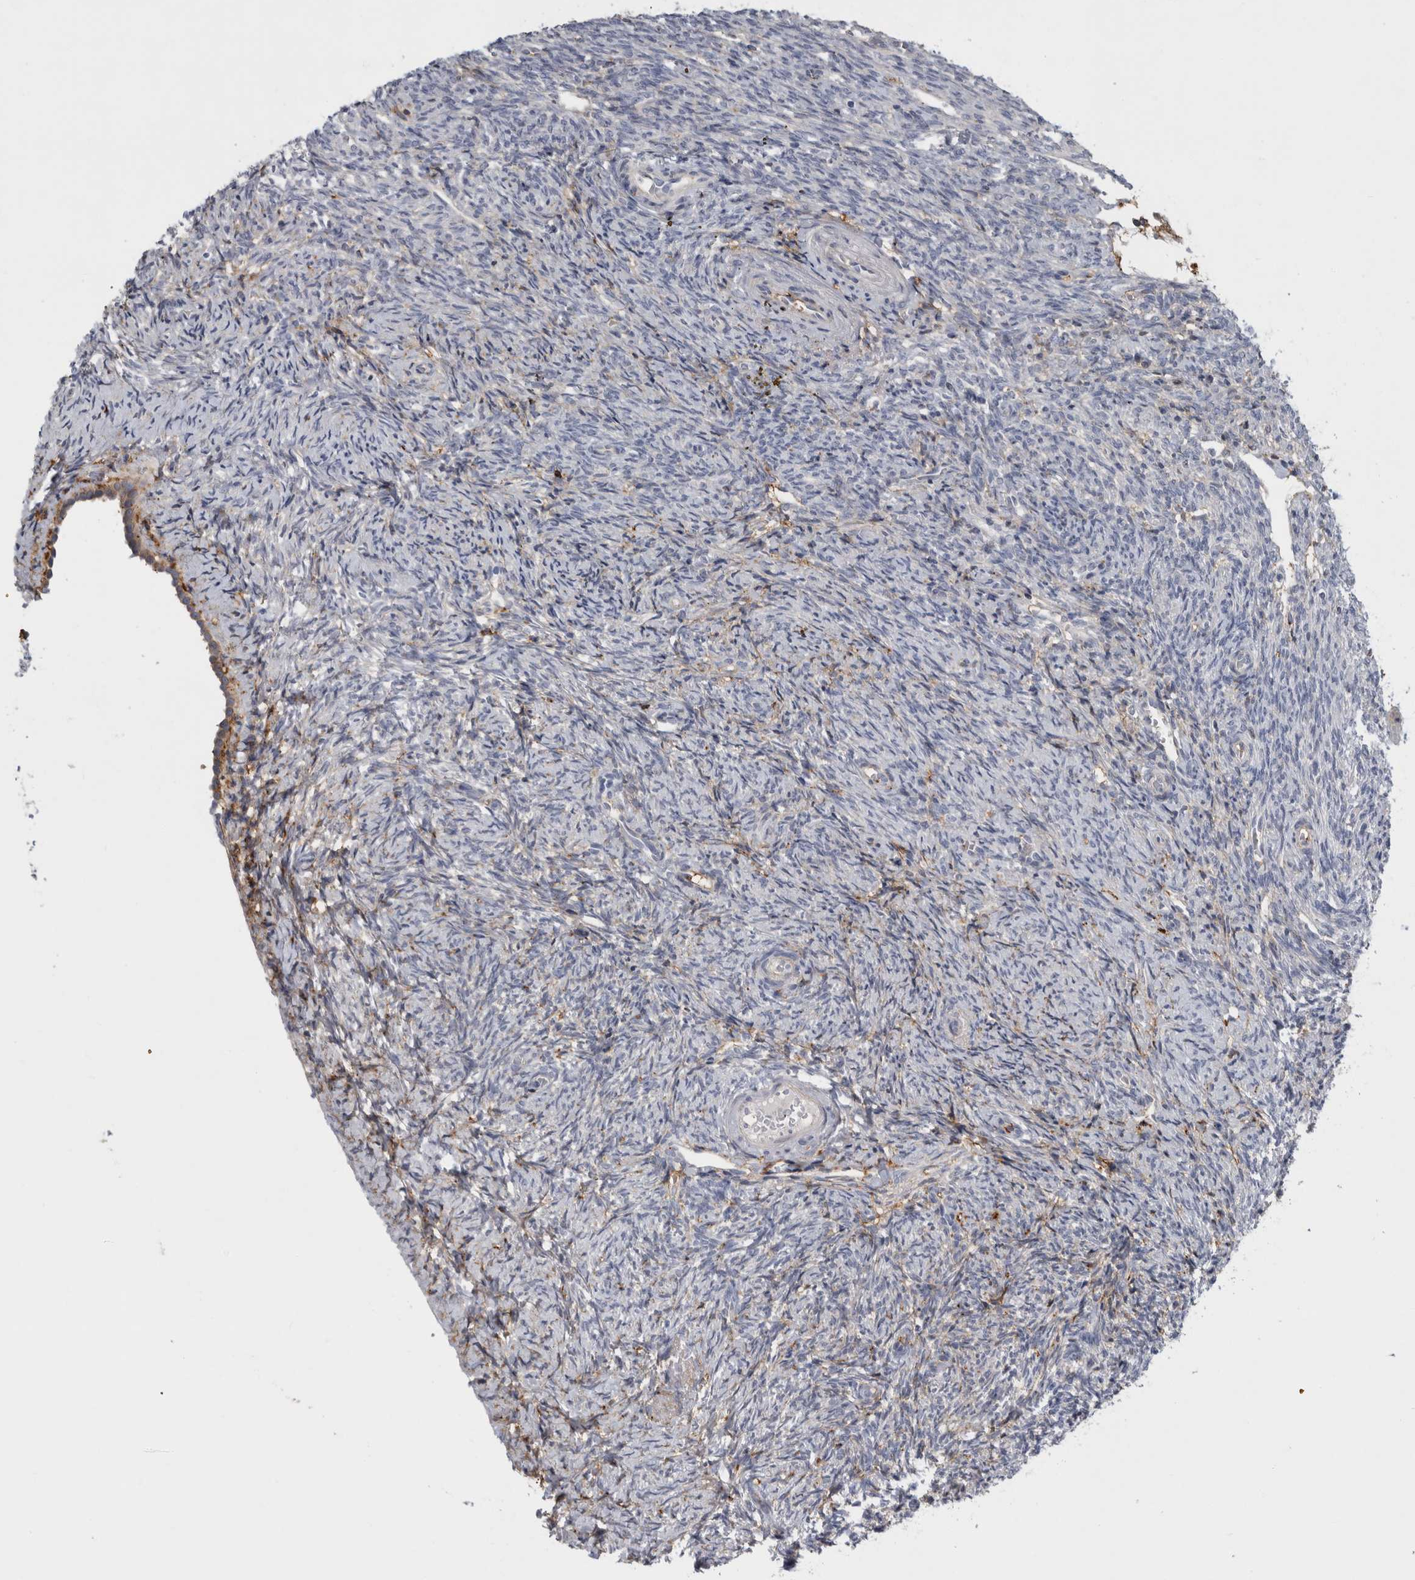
{"staining": {"intensity": "negative", "quantity": "none", "location": "none"}, "tissue": "ovary", "cell_type": "Follicle cells", "image_type": "normal", "snomed": [{"axis": "morphology", "description": "Normal tissue, NOS"}, {"axis": "topography", "description": "Ovary"}], "caption": "Immunohistochemistry (IHC) photomicrograph of normal ovary: human ovary stained with DAB shows no significant protein expression in follicle cells.", "gene": "DNAJC24", "patient": {"sex": "female", "age": 41}}